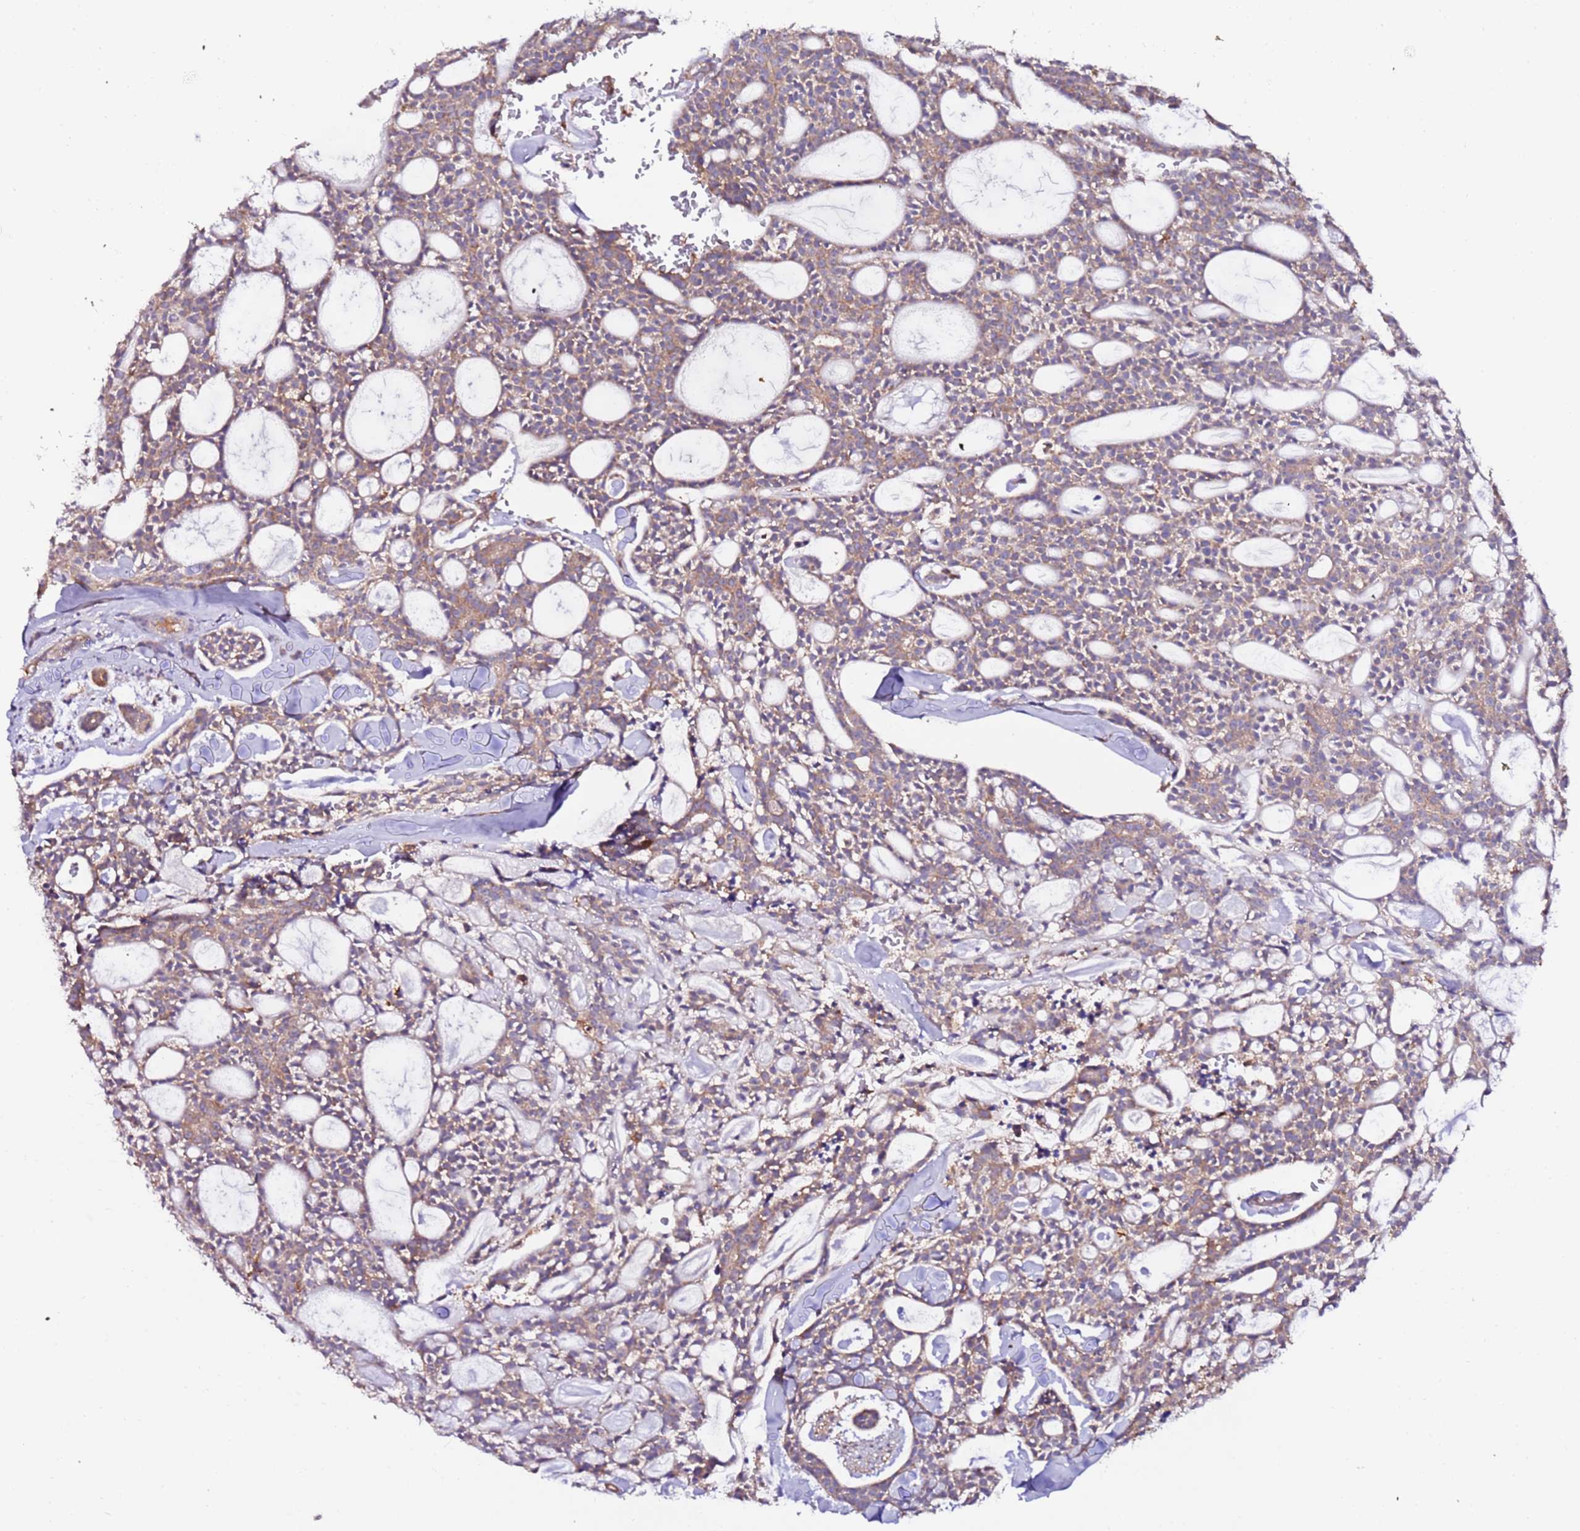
{"staining": {"intensity": "moderate", "quantity": ">75%", "location": "cytoplasmic/membranous"}, "tissue": "head and neck cancer", "cell_type": "Tumor cells", "image_type": "cancer", "snomed": [{"axis": "morphology", "description": "Adenocarcinoma, NOS"}, {"axis": "topography", "description": "Salivary gland"}, {"axis": "topography", "description": "Head-Neck"}], "caption": "Protein expression by IHC shows moderate cytoplasmic/membranous positivity in approximately >75% of tumor cells in head and neck cancer (adenocarcinoma).", "gene": "FLVCR1", "patient": {"sex": "male", "age": 55}}